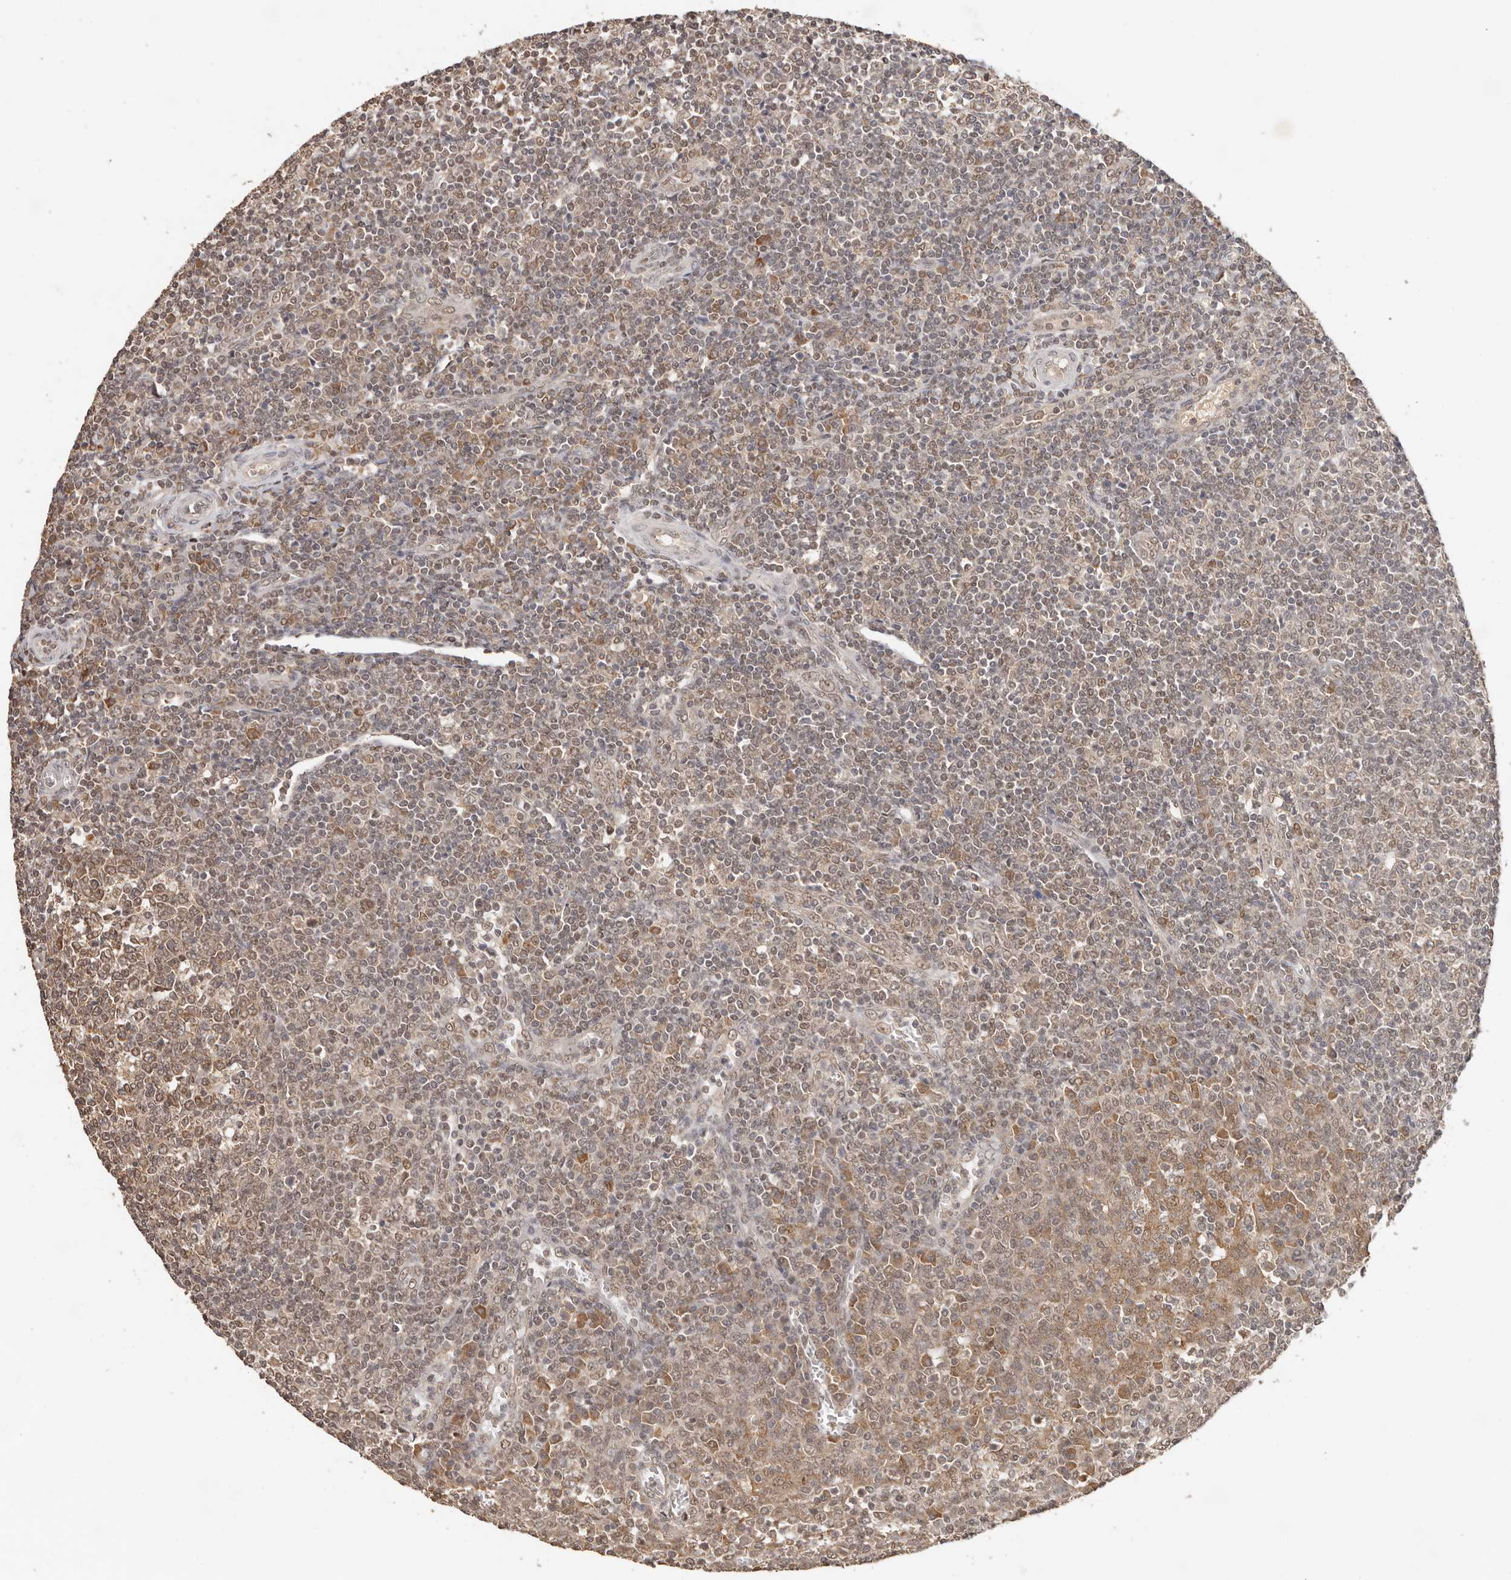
{"staining": {"intensity": "moderate", "quantity": "25%-75%", "location": "cytoplasmic/membranous,nuclear"}, "tissue": "tonsil", "cell_type": "Germinal center cells", "image_type": "normal", "snomed": [{"axis": "morphology", "description": "Normal tissue, NOS"}, {"axis": "topography", "description": "Tonsil"}], "caption": "The histopathology image shows immunohistochemical staining of unremarkable tonsil. There is moderate cytoplasmic/membranous,nuclear staining is identified in approximately 25%-75% of germinal center cells.", "gene": "SEC14L1", "patient": {"sex": "female", "age": 19}}